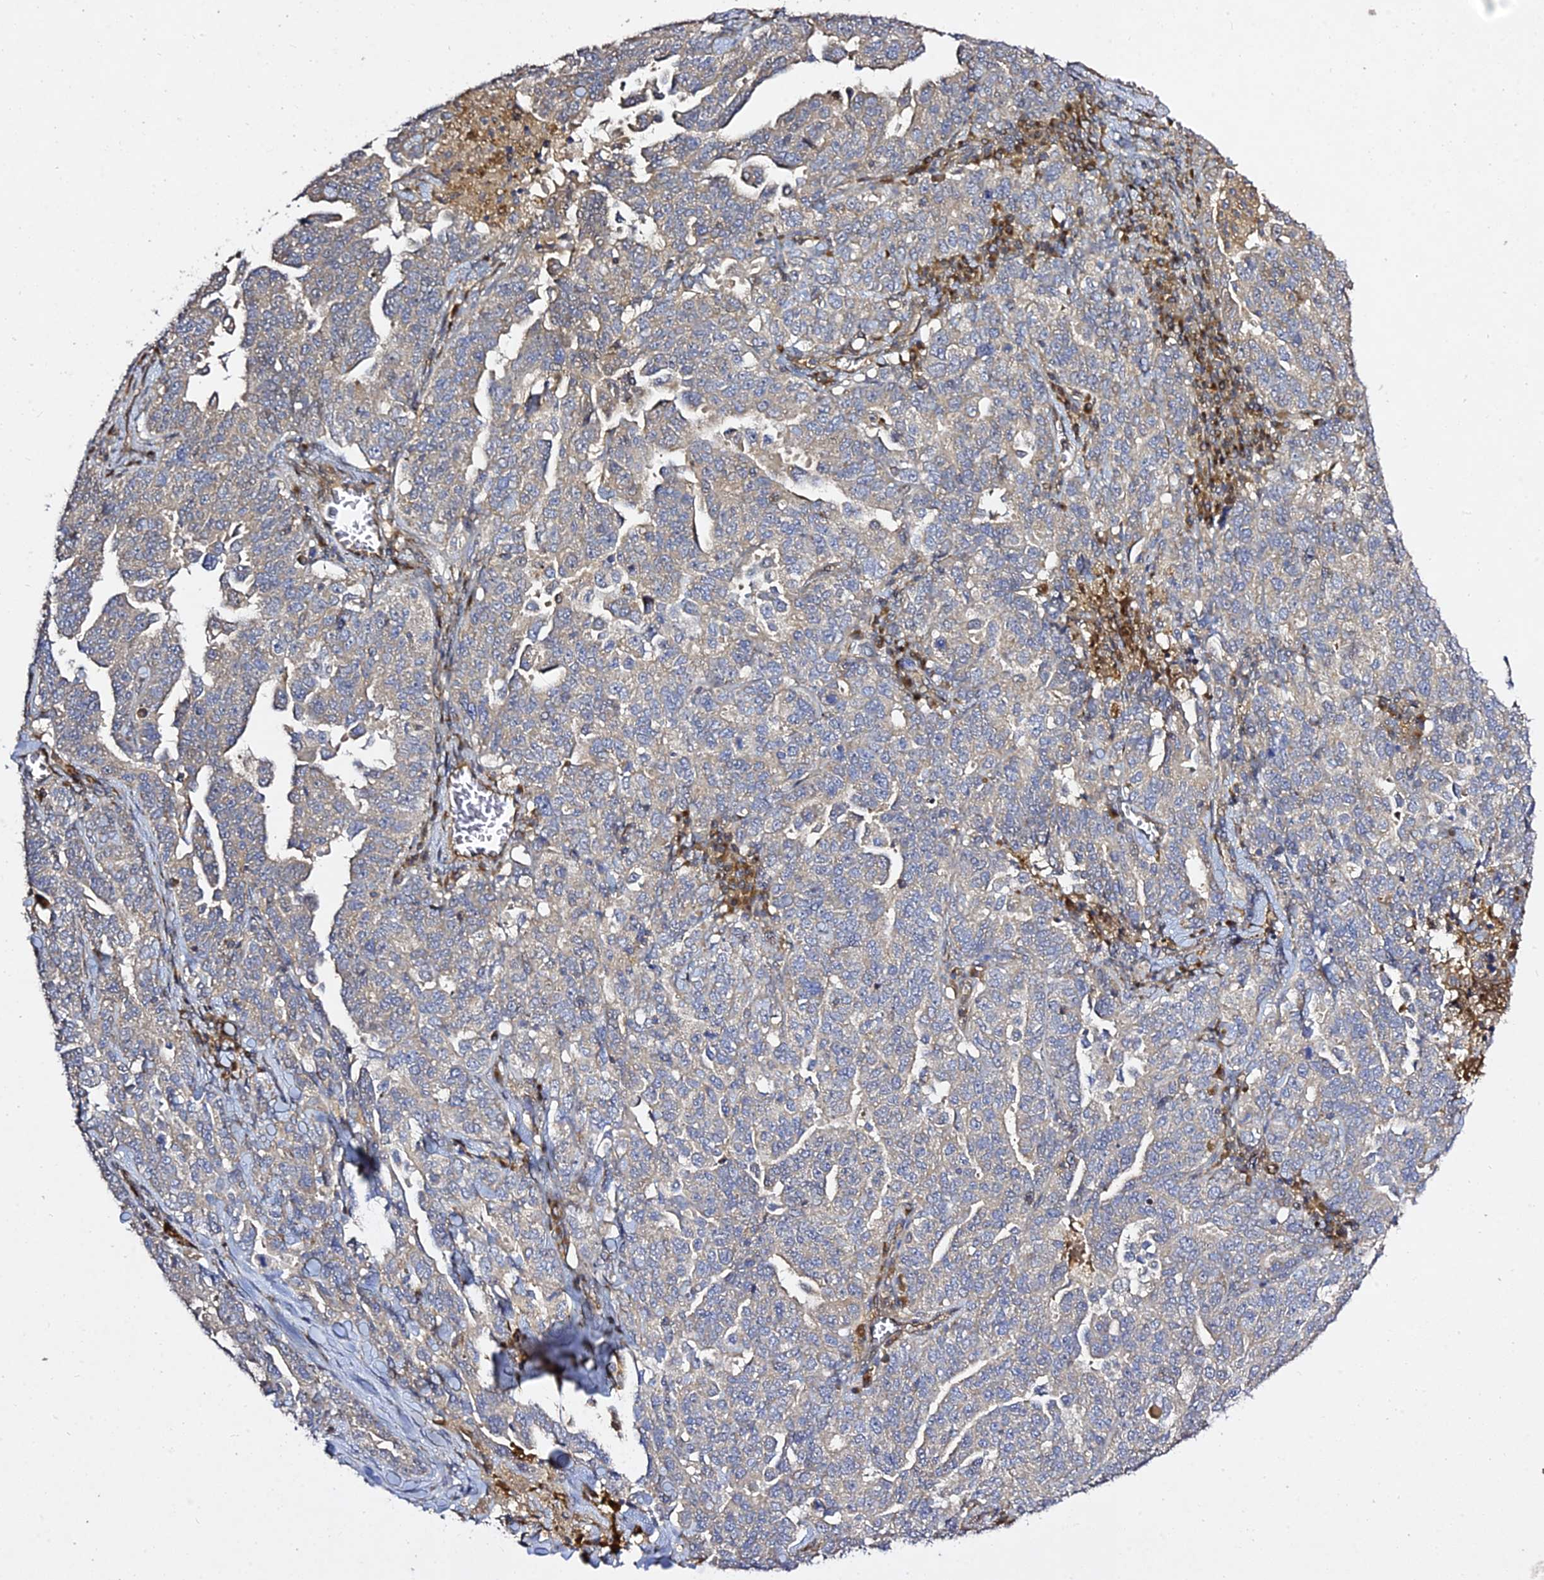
{"staining": {"intensity": "weak", "quantity": "25%-75%", "location": "cytoplasmic/membranous"}, "tissue": "ovarian cancer", "cell_type": "Tumor cells", "image_type": "cancer", "snomed": [{"axis": "morphology", "description": "Carcinoma, endometroid"}, {"axis": "topography", "description": "Ovary"}], "caption": "Tumor cells exhibit low levels of weak cytoplasmic/membranous positivity in approximately 25%-75% of cells in human ovarian cancer.", "gene": "GRTP1", "patient": {"sex": "female", "age": 62}}